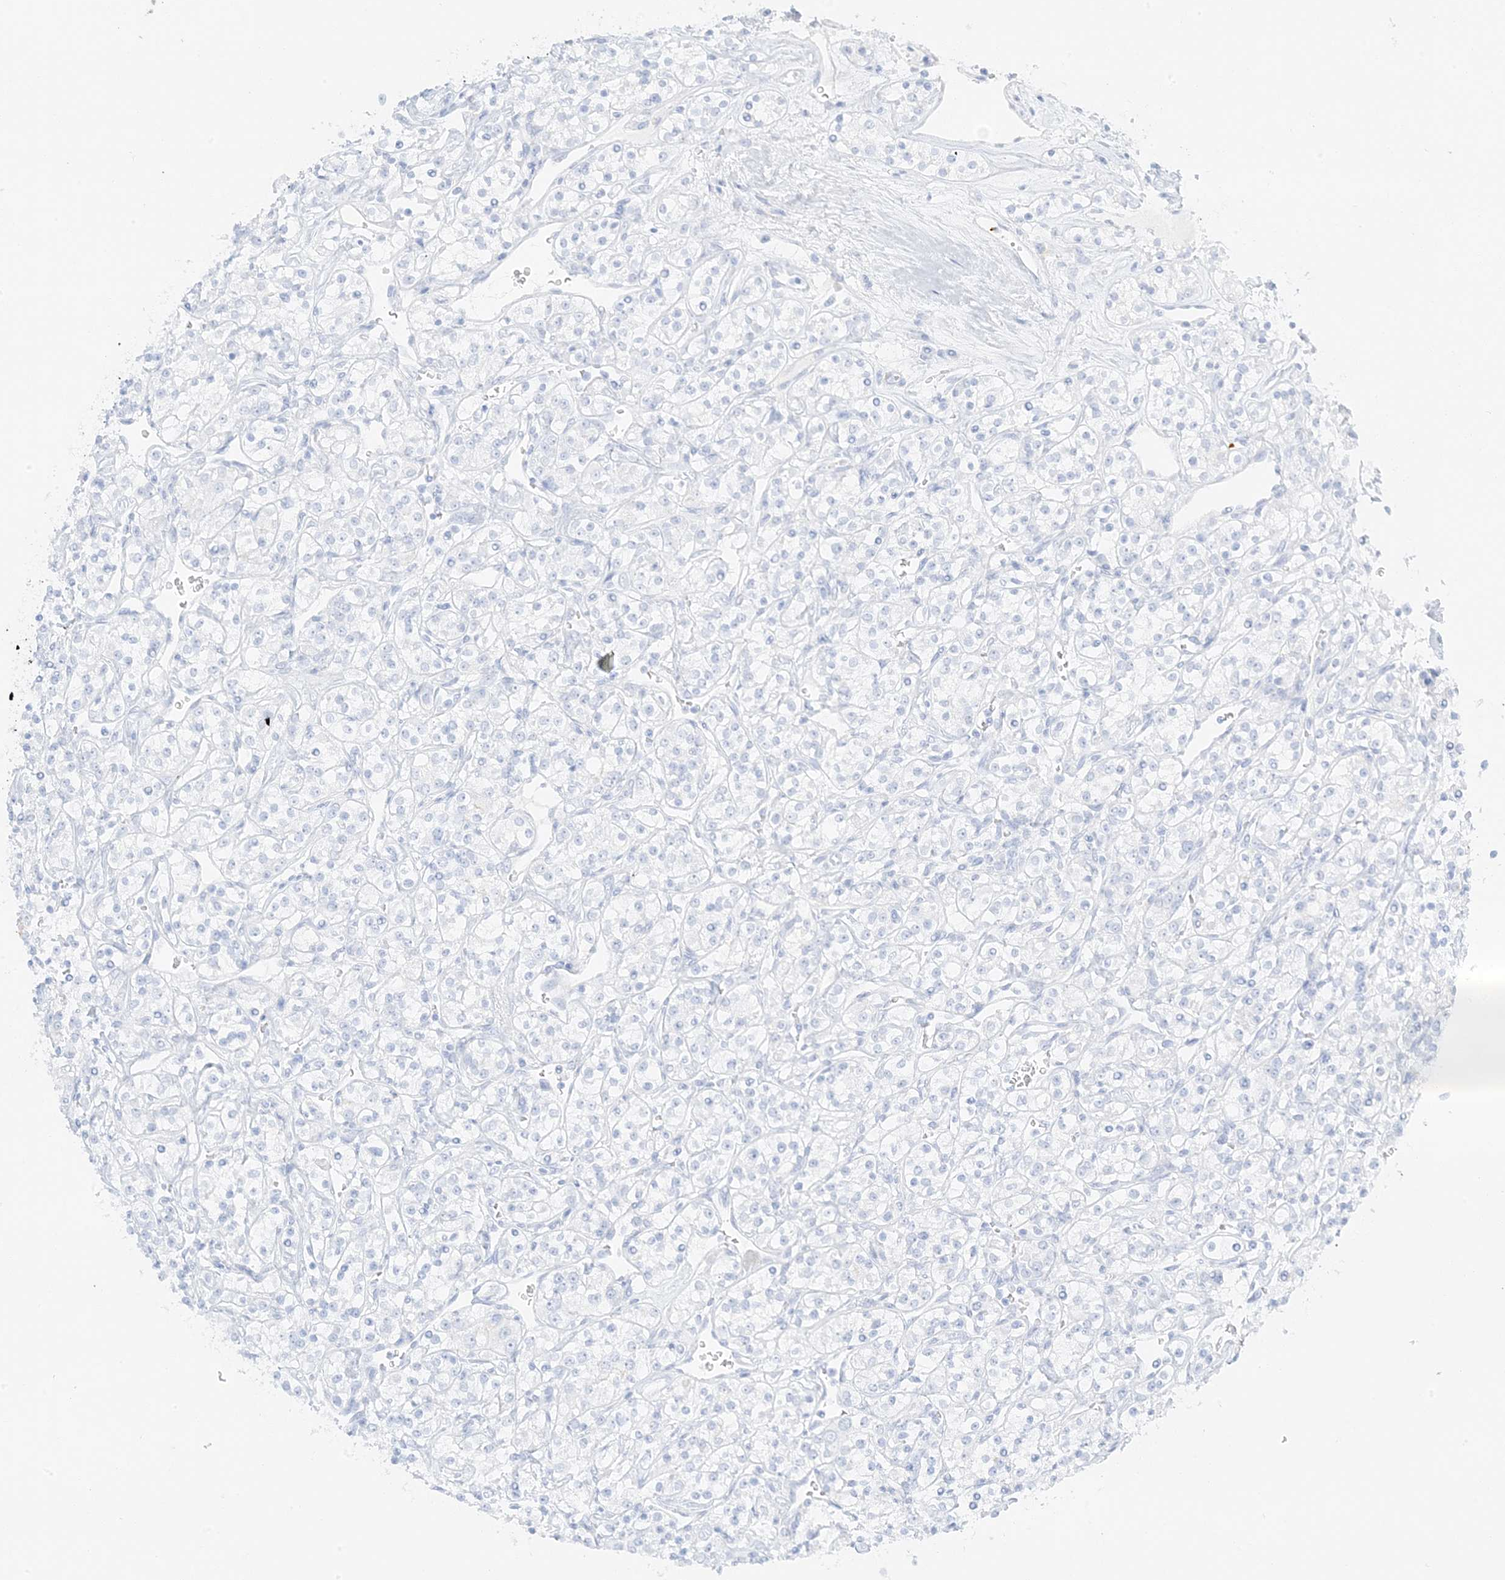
{"staining": {"intensity": "negative", "quantity": "none", "location": "none"}, "tissue": "renal cancer", "cell_type": "Tumor cells", "image_type": "cancer", "snomed": [{"axis": "morphology", "description": "Adenocarcinoma, NOS"}, {"axis": "topography", "description": "Kidney"}], "caption": "Protein analysis of renal cancer (adenocarcinoma) shows no significant staining in tumor cells.", "gene": "SLC22A13", "patient": {"sex": "male", "age": 77}}